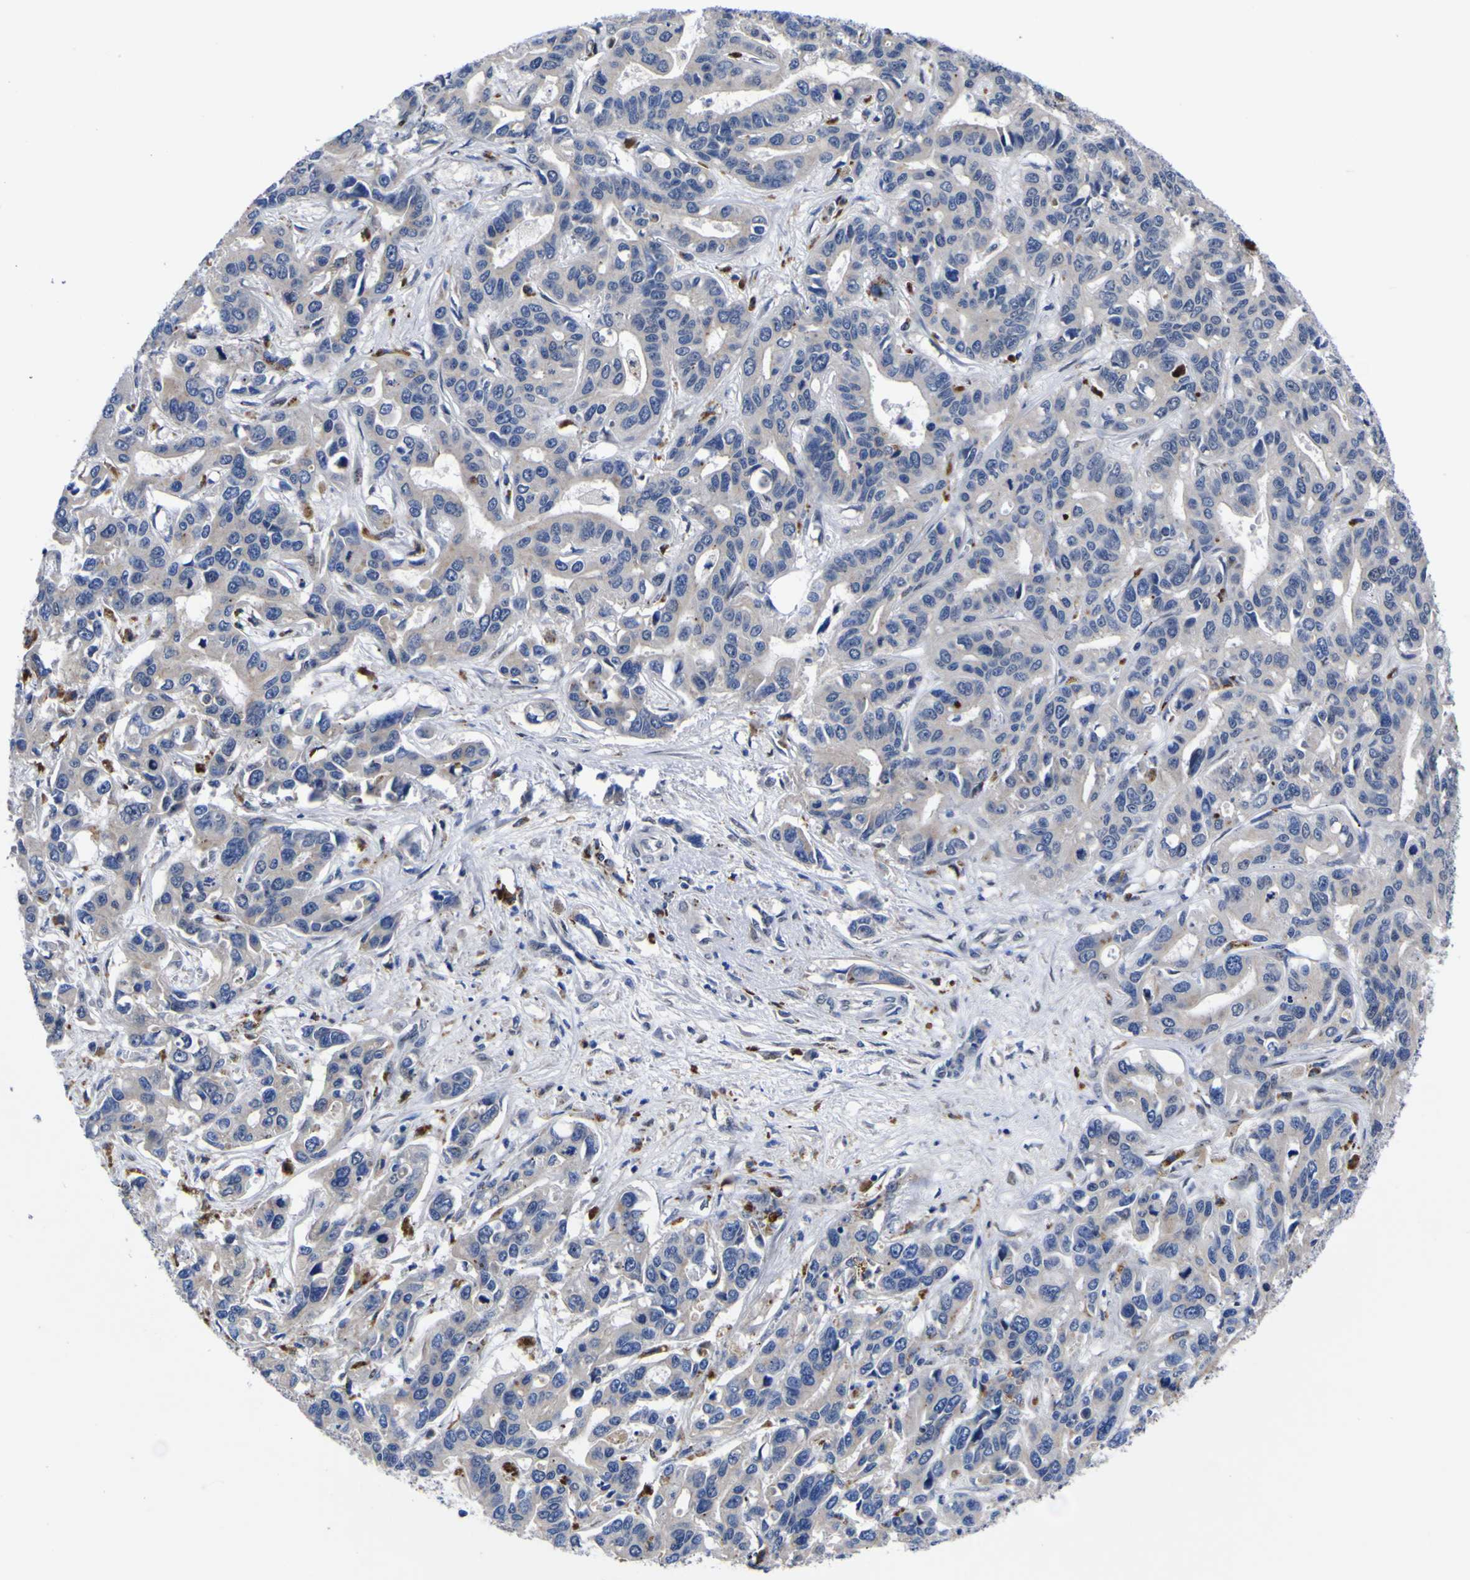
{"staining": {"intensity": "negative", "quantity": "none", "location": "none"}, "tissue": "liver cancer", "cell_type": "Tumor cells", "image_type": "cancer", "snomed": [{"axis": "morphology", "description": "Cholangiocarcinoma"}, {"axis": "topography", "description": "Liver"}], "caption": "The histopathology image exhibits no significant positivity in tumor cells of liver cholangiocarcinoma.", "gene": "IGFLR1", "patient": {"sex": "female", "age": 65}}